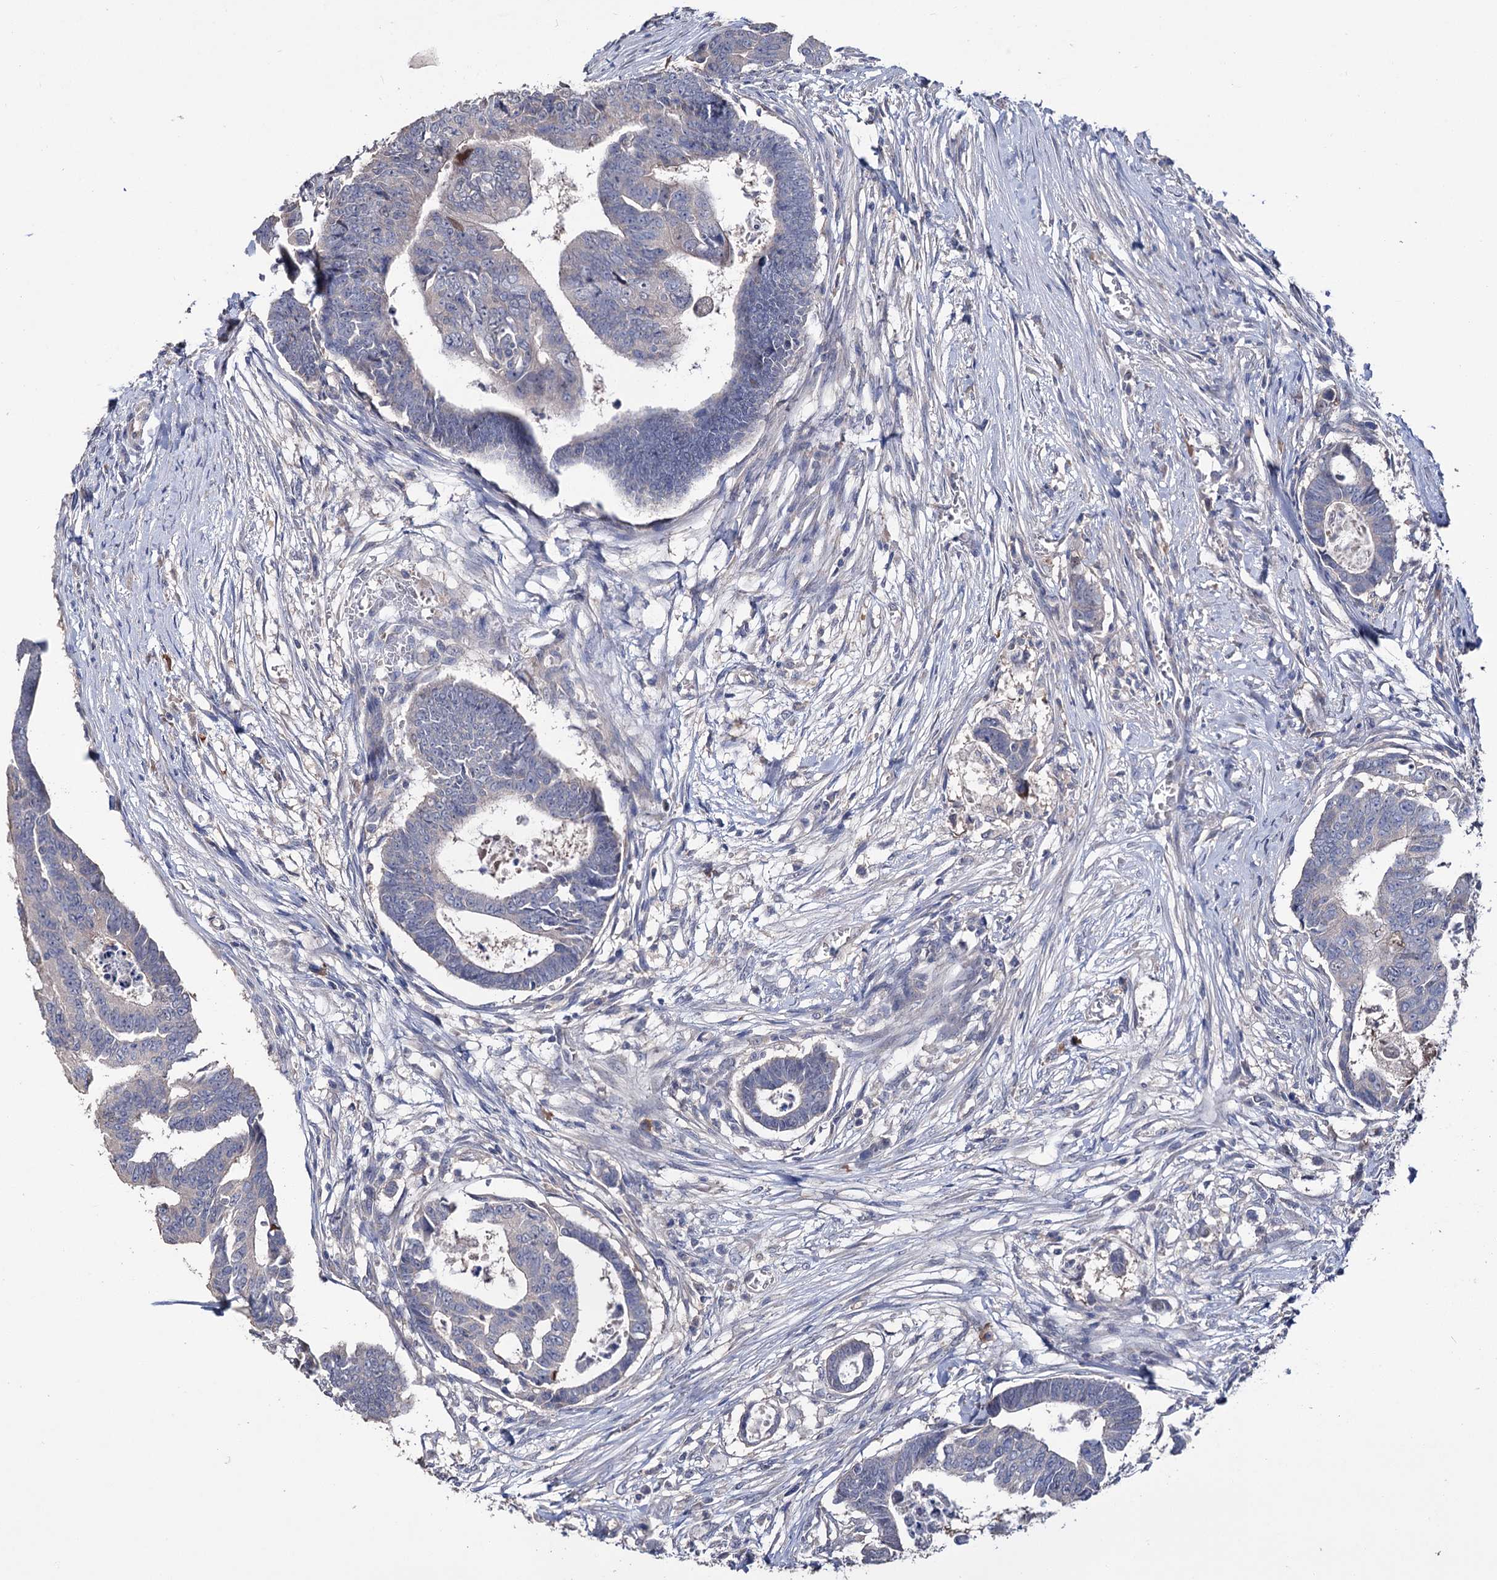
{"staining": {"intensity": "negative", "quantity": "none", "location": "none"}, "tissue": "colorectal cancer", "cell_type": "Tumor cells", "image_type": "cancer", "snomed": [{"axis": "morphology", "description": "Adenocarcinoma, NOS"}, {"axis": "topography", "description": "Rectum"}], "caption": "A high-resolution image shows IHC staining of colorectal cancer, which exhibits no significant staining in tumor cells.", "gene": "EPB41L5", "patient": {"sex": "female", "age": 65}}